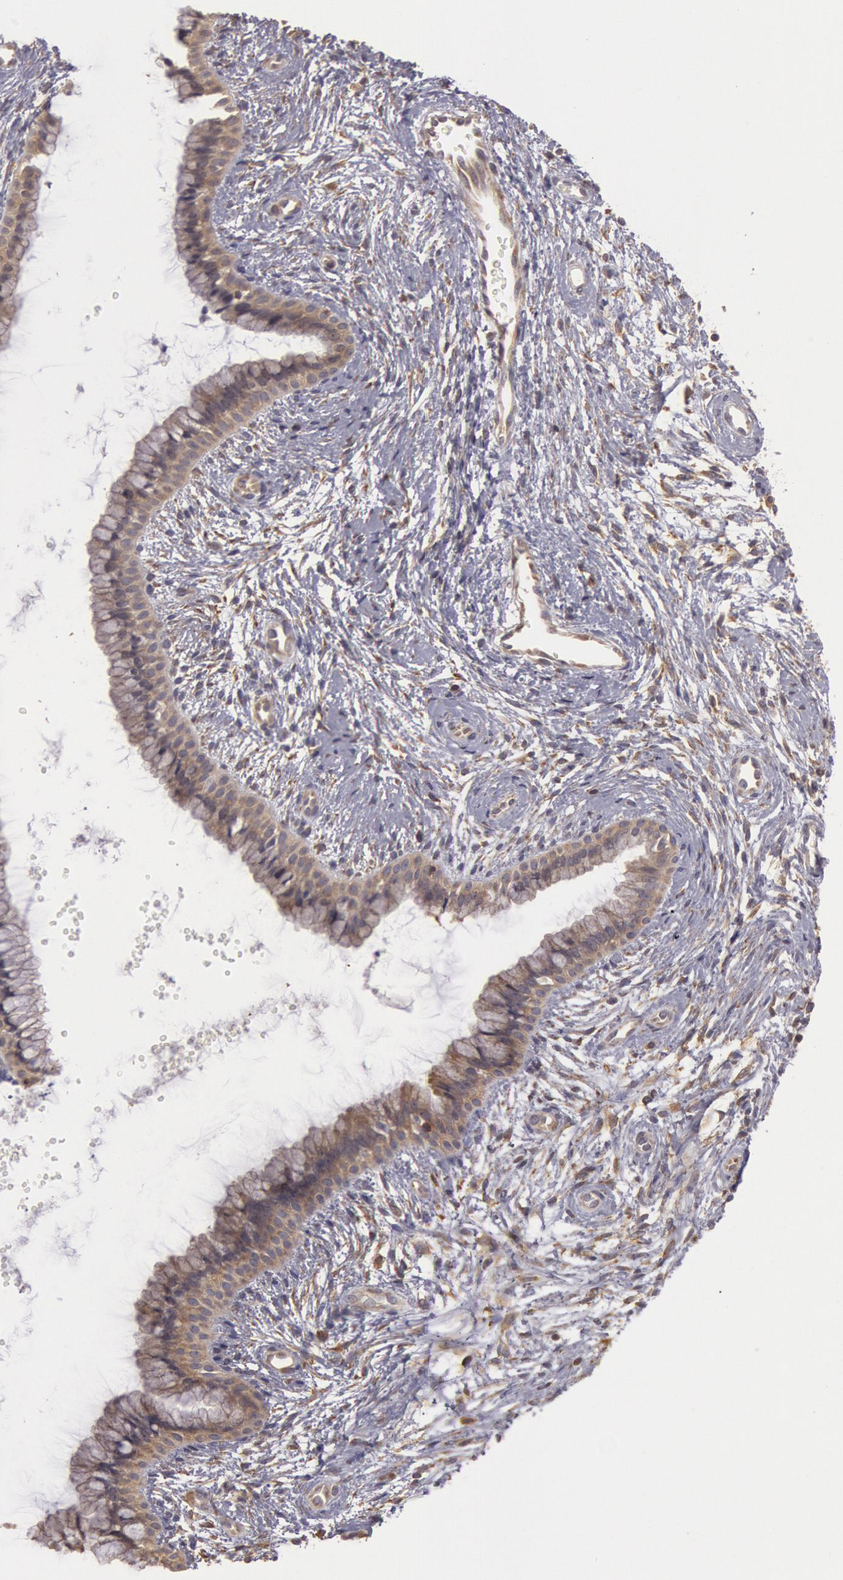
{"staining": {"intensity": "weak", "quantity": ">75%", "location": "cytoplasmic/membranous"}, "tissue": "cervix", "cell_type": "Glandular cells", "image_type": "normal", "snomed": [{"axis": "morphology", "description": "Normal tissue, NOS"}, {"axis": "topography", "description": "Cervix"}], "caption": "The photomicrograph shows immunohistochemical staining of unremarkable cervix. There is weak cytoplasmic/membranous expression is seen in about >75% of glandular cells.", "gene": "NMT2", "patient": {"sex": "female", "age": 39}}